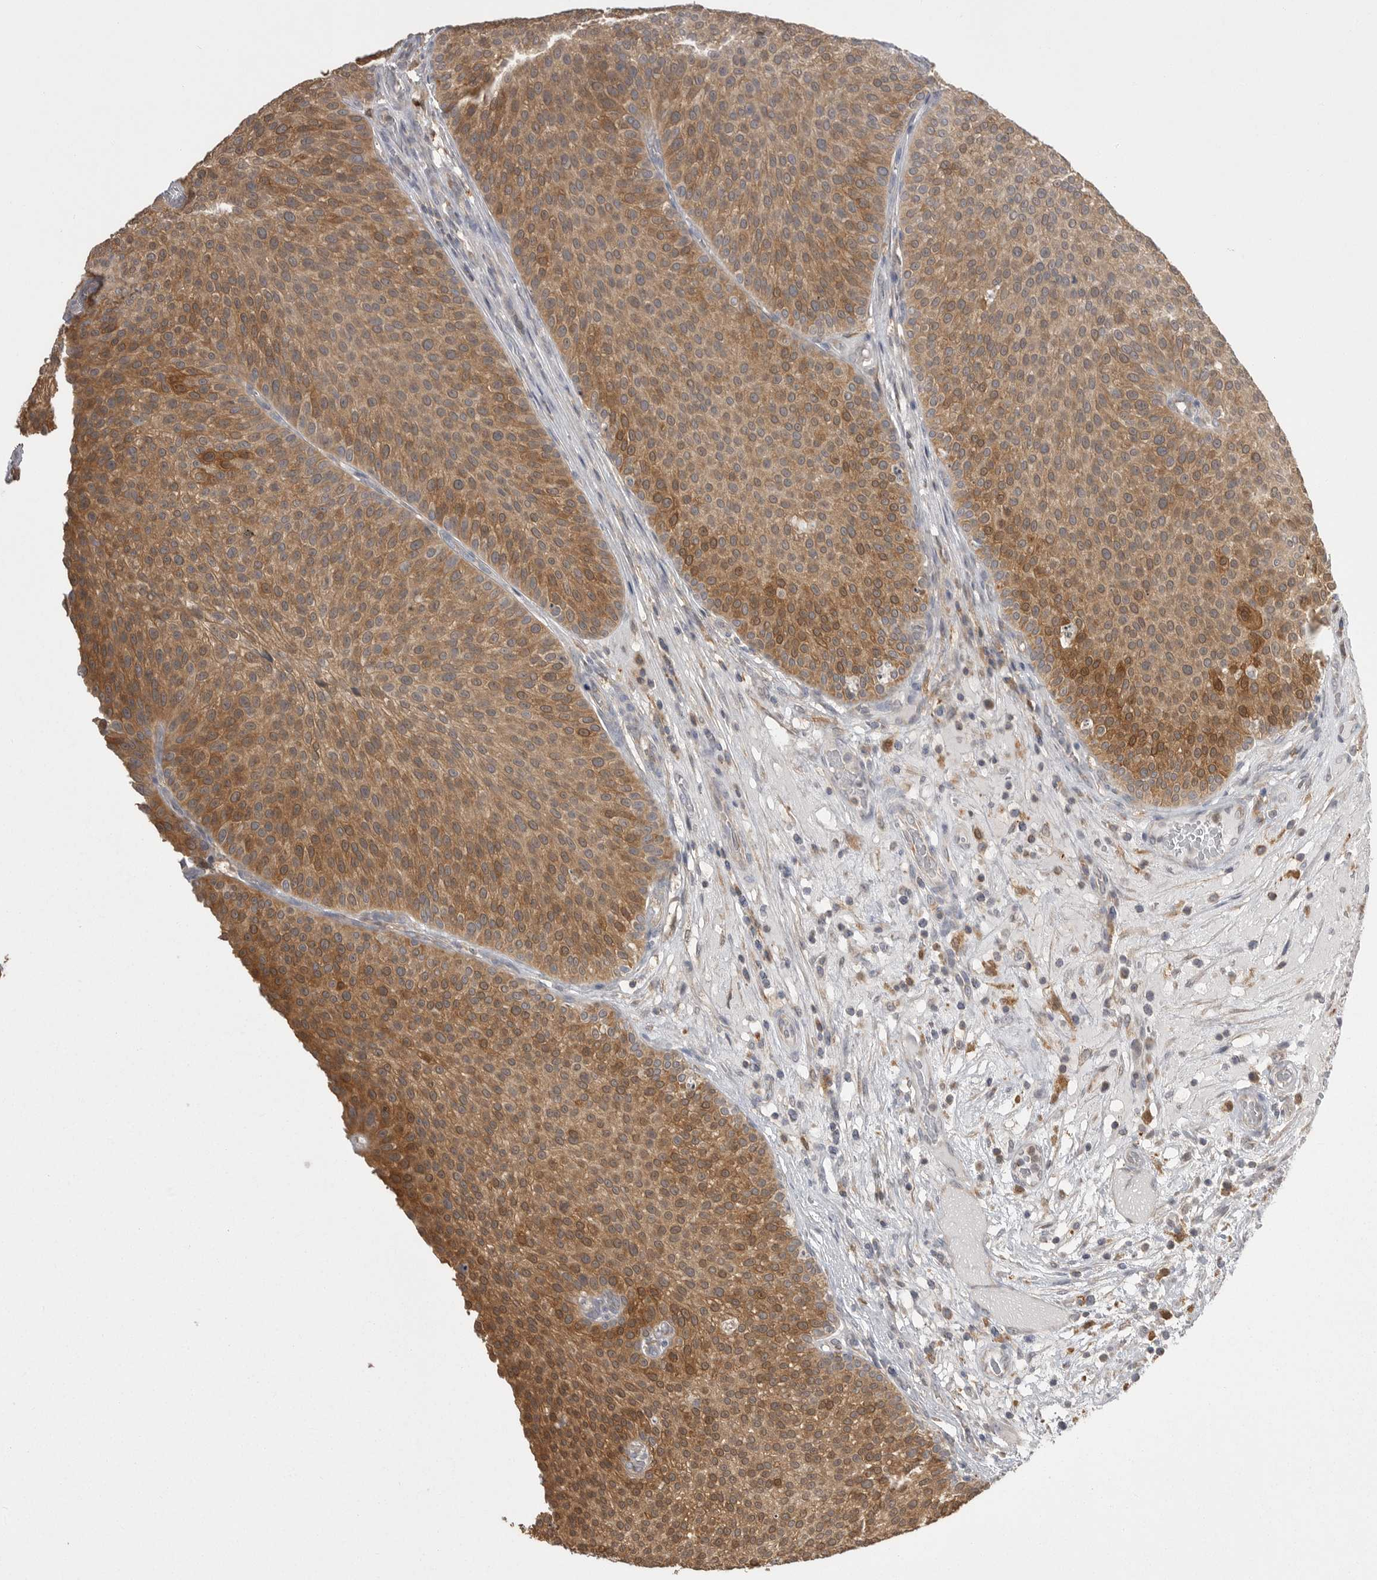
{"staining": {"intensity": "moderate", "quantity": ">75%", "location": "cytoplasmic/membranous"}, "tissue": "urothelial cancer", "cell_type": "Tumor cells", "image_type": "cancer", "snomed": [{"axis": "morphology", "description": "Normal tissue, NOS"}, {"axis": "morphology", "description": "Urothelial carcinoma, Low grade"}, {"axis": "topography", "description": "Smooth muscle"}, {"axis": "topography", "description": "Urinary bladder"}], "caption": "Immunohistochemistry histopathology image of human low-grade urothelial carcinoma stained for a protein (brown), which demonstrates medium levels of moderate cytoplasmic/membranous positivity in about >75% of tumor cells.", "gene": "KYAT3", "patient": {"sex": "male", "age": 60}}